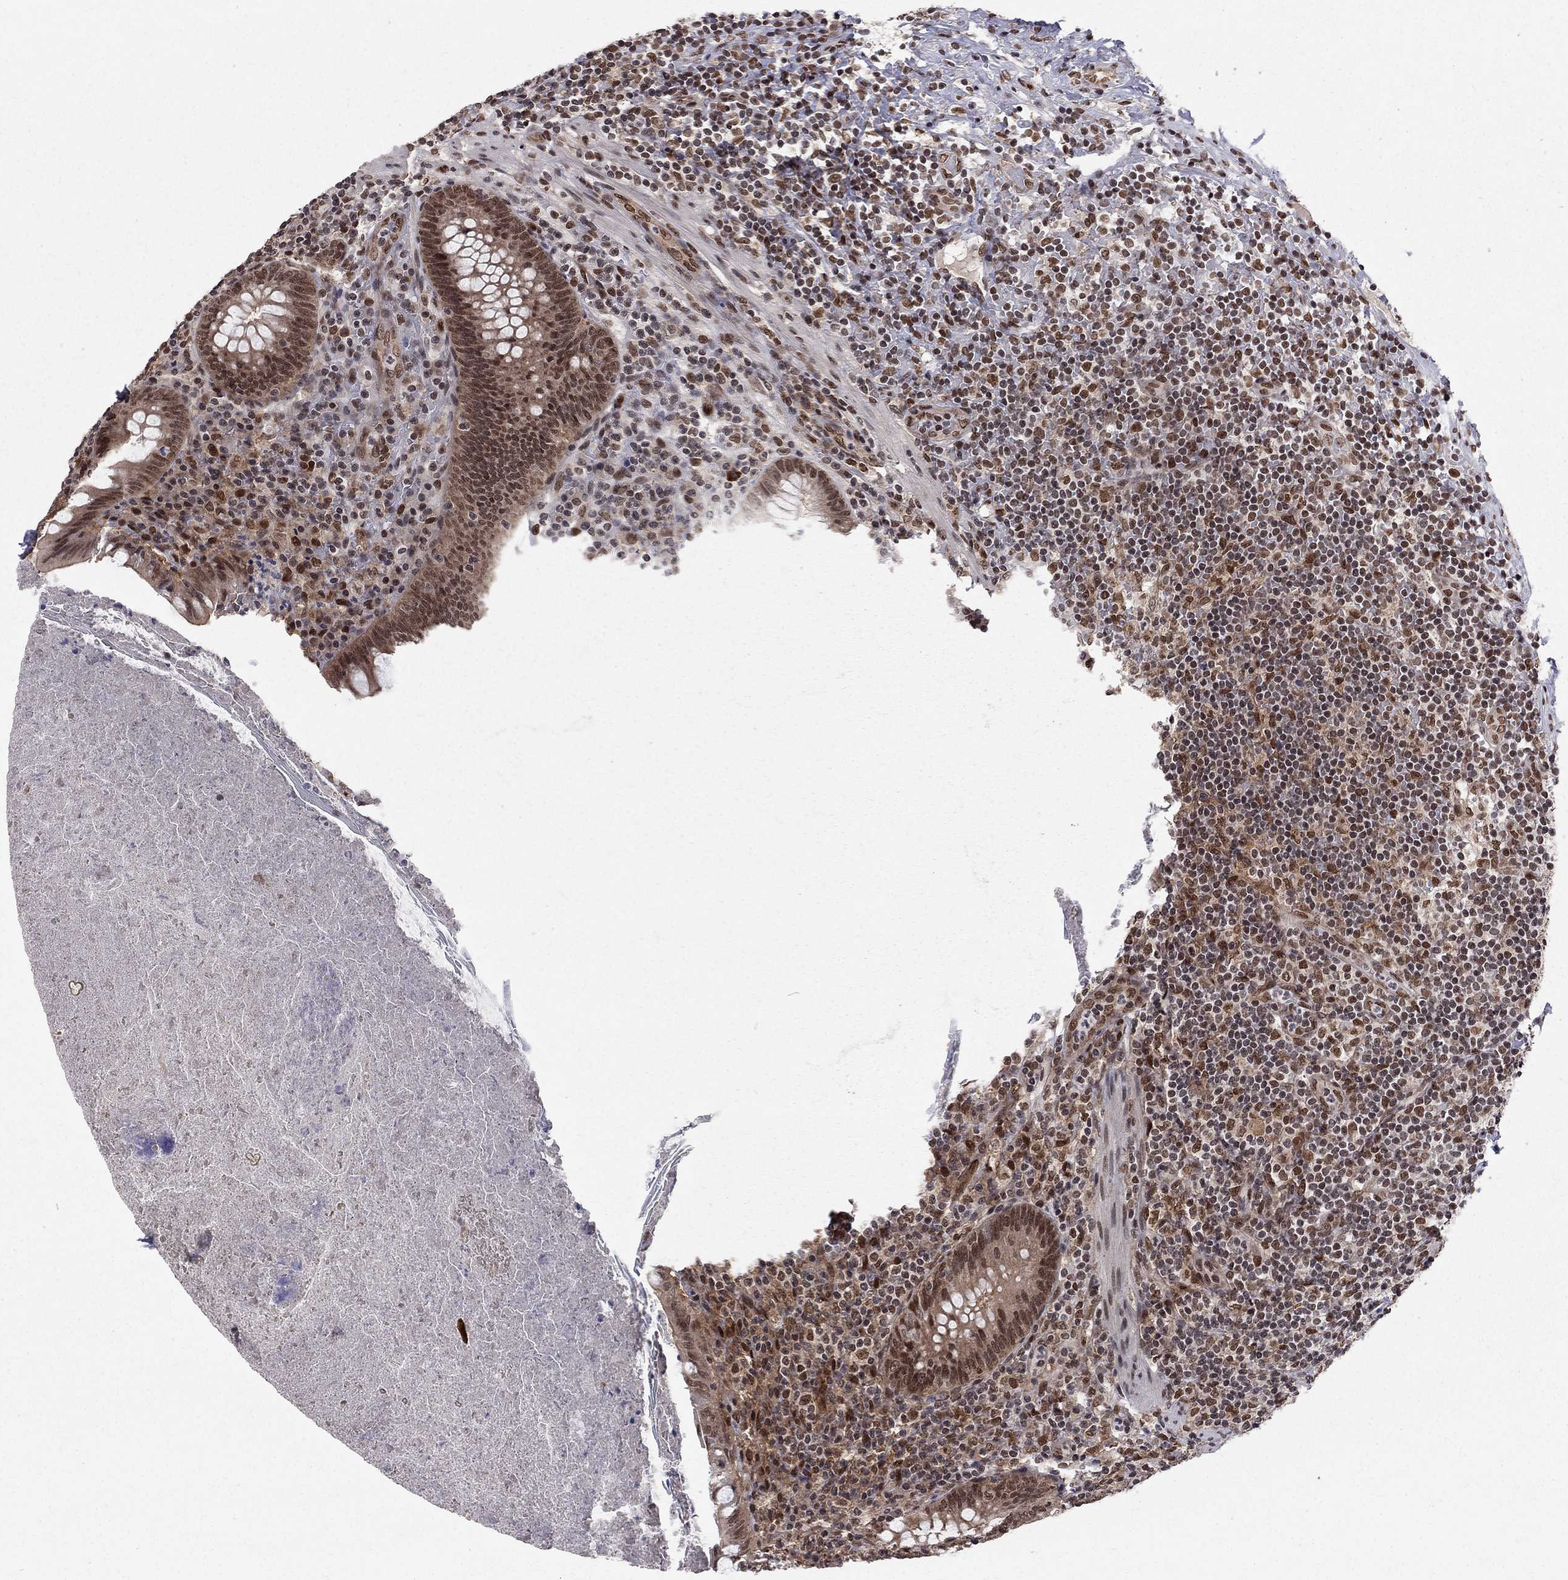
{"staining": {"intensity": "strong", "quantity": ">75%", "location": "cytoplasmic/membranous,nuclear"}, "tissue": "appendix", "cell_type": "Glandular cells", "image_type": "normal", "snomed": [{"axis": "morphology", "description": "Normal tissue, NOS"}, {"axis": "topography", "description": "Appendix"}], "caption": "Immunohistochemical staining of unremarkable human appendix reveals strong cytoplasmic/membranous,nuclear protein positivity in approximately >75% of glandular cells.", "gene": "SAP30L", "patient": {"sex": "male", "age": 47}}